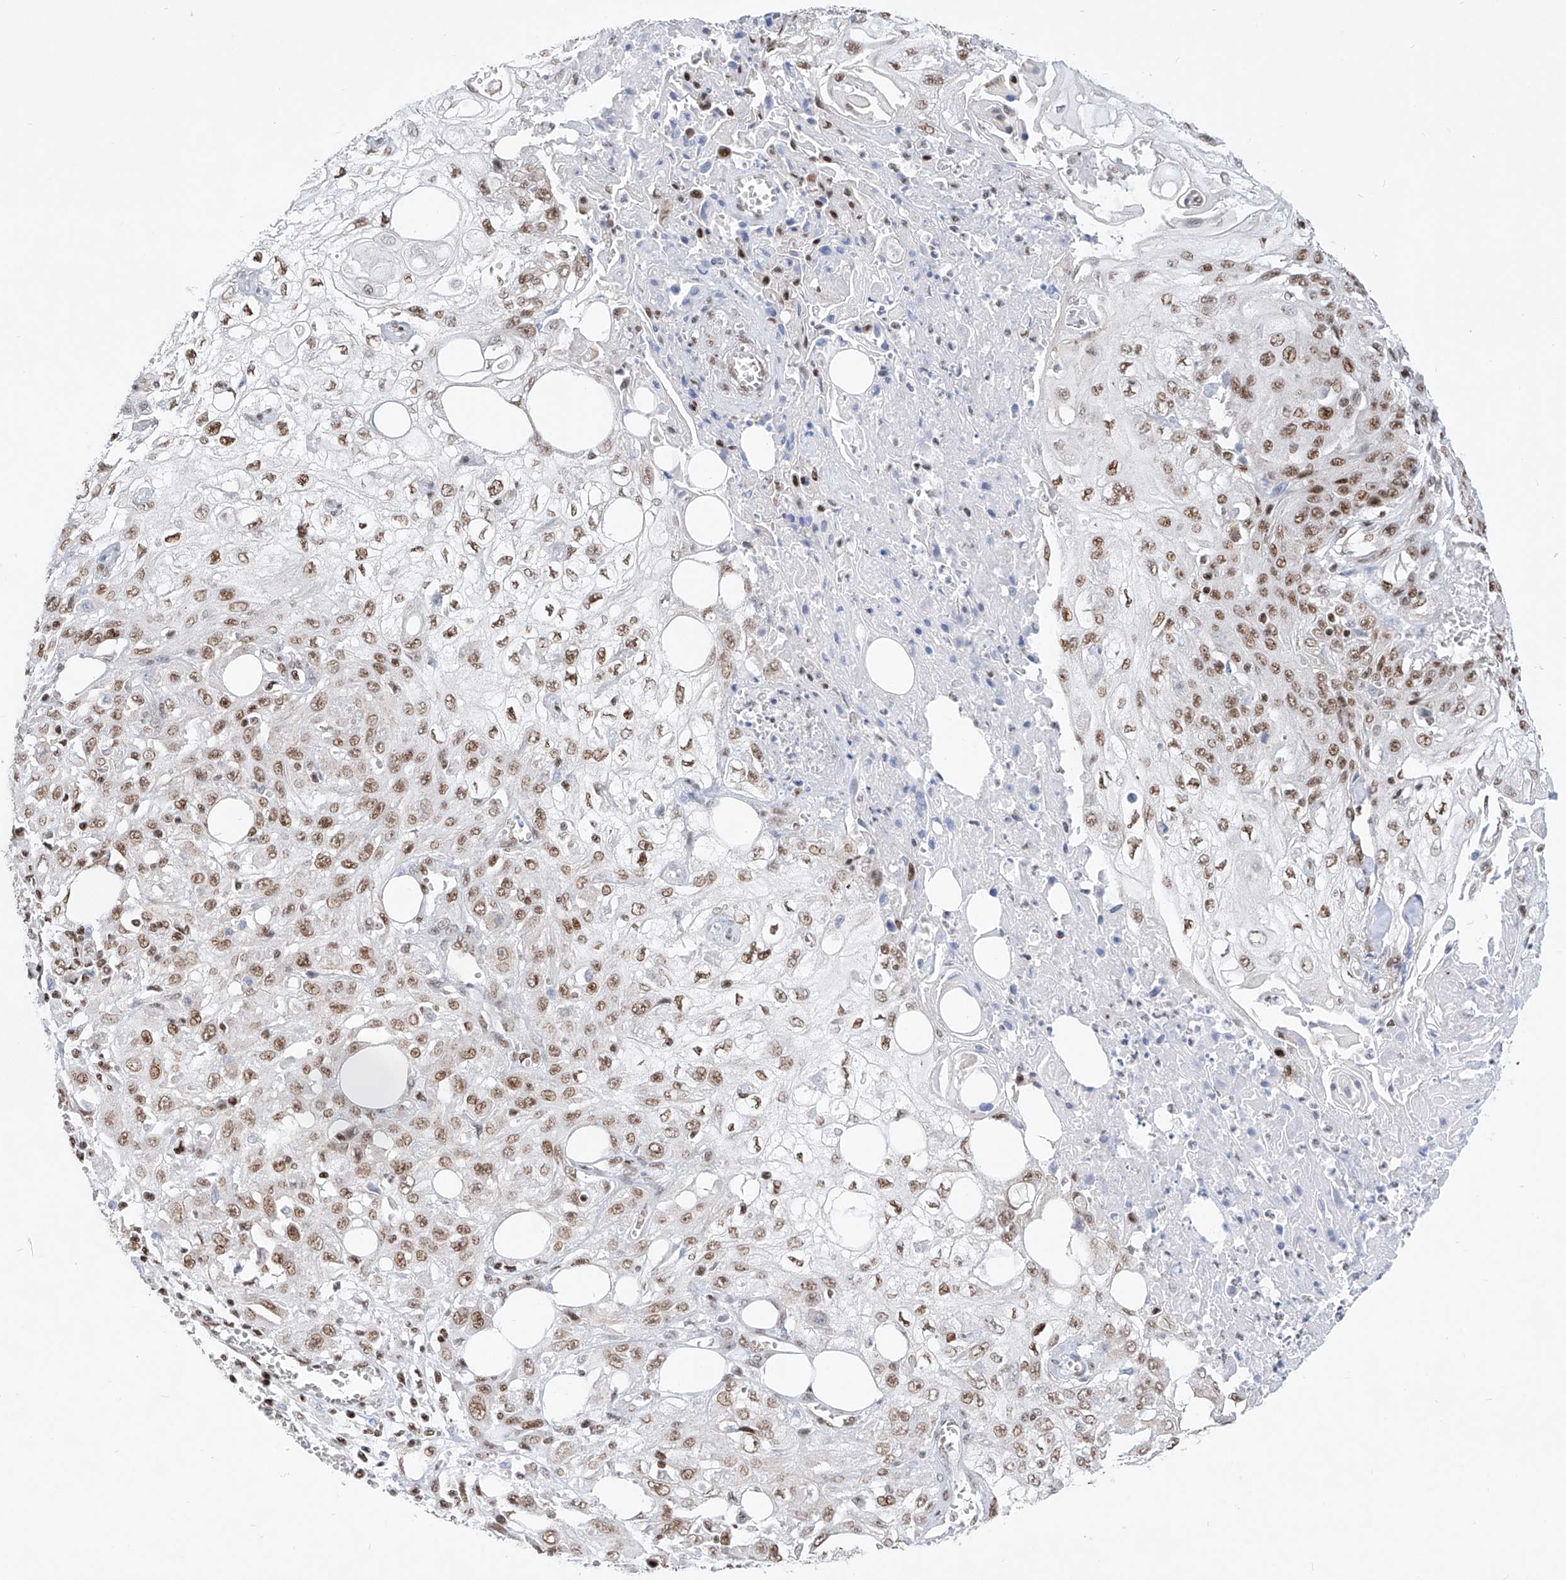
{"staining": {"intensity": "moderate", "quantity": ">75%", "location": "nuclear"}, "tissue": "skin cancer", "cell_type": "Tumor cells", "image_type": "cancer", "snomed": [{"axis": "morphology", "description": "Squamous cell carcinoma, NOS"}, {"axis": "morphology", "description": "Squamous cell carcinoma, metastatic, NOS"}, {"axis": "topography", "description": "Skin"}, {"axis": "topography", "description": "Lymph node"}], "caption": "The micrograph reveals immunohistochemical staining of skin metastatic squamous cell carcinoma. There is moderate nuclear positivity is seen in about >75% of tumor cells. Nuclei are stained in blue.", "gene": "TAF4", "patient": {"sex": "male", "age": 75}}